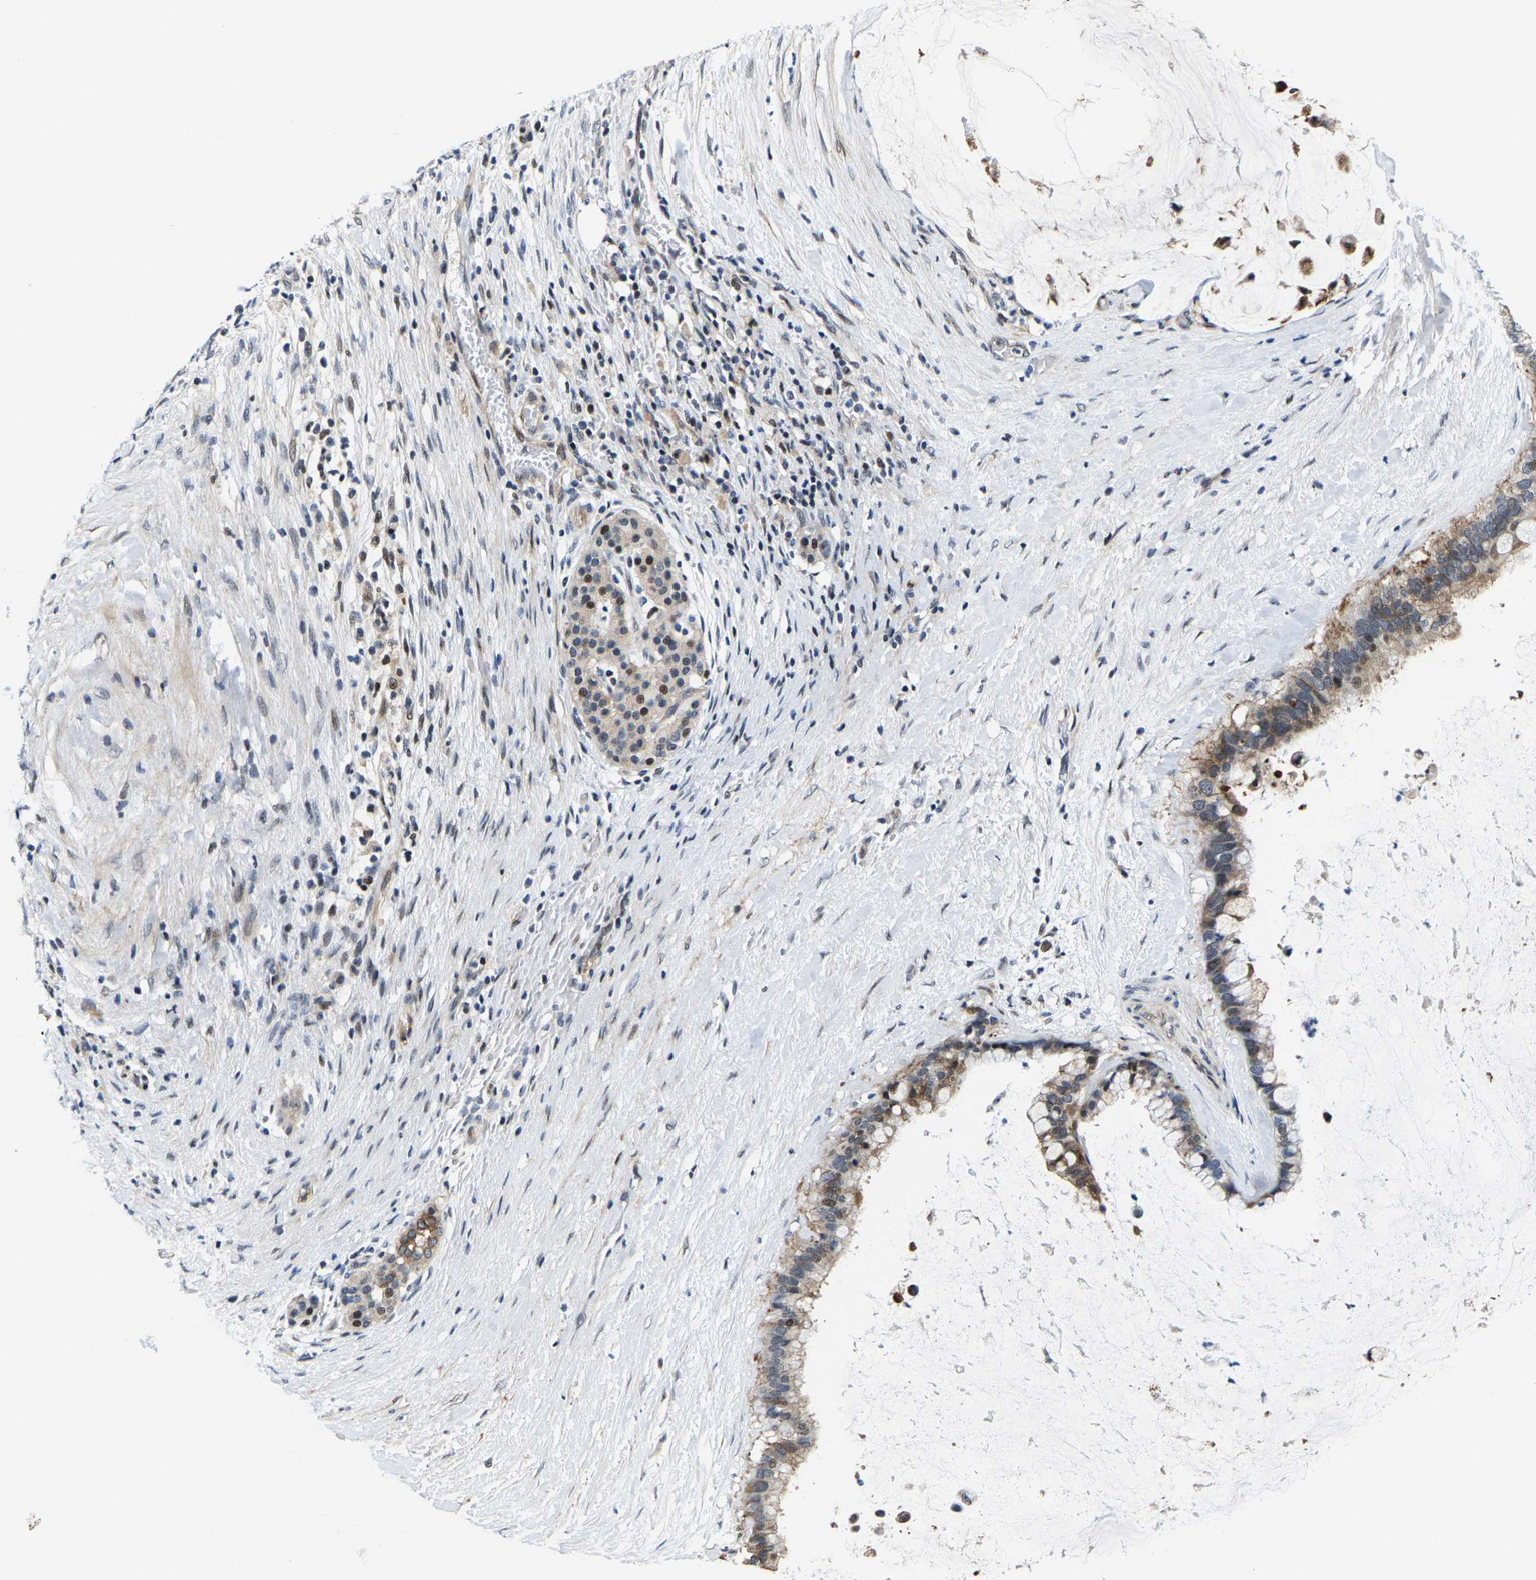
{"staining": {"intensity": "weak", "quantity": "25%-75%", "location": "cytoplasmic/membranous,nuclear"}, "tissue": "pancreatic cancer", "cell_type": "Tumor cells", "image_type": "cancer", "snomed": [{"axis": "morphology", "description": "Adenocarcinoma, NOS"}, {"axis": "topography", "description": "Pancreas"}], "caption": "The image shows staining of adenocarcinoma (pancreatic), revealing weak cytoplasmic/membranous and nuclear protein expression (brown color) within tumor cells.", "gene": "GTPBP10", "patient": {"sex": "male", "age": 41}}